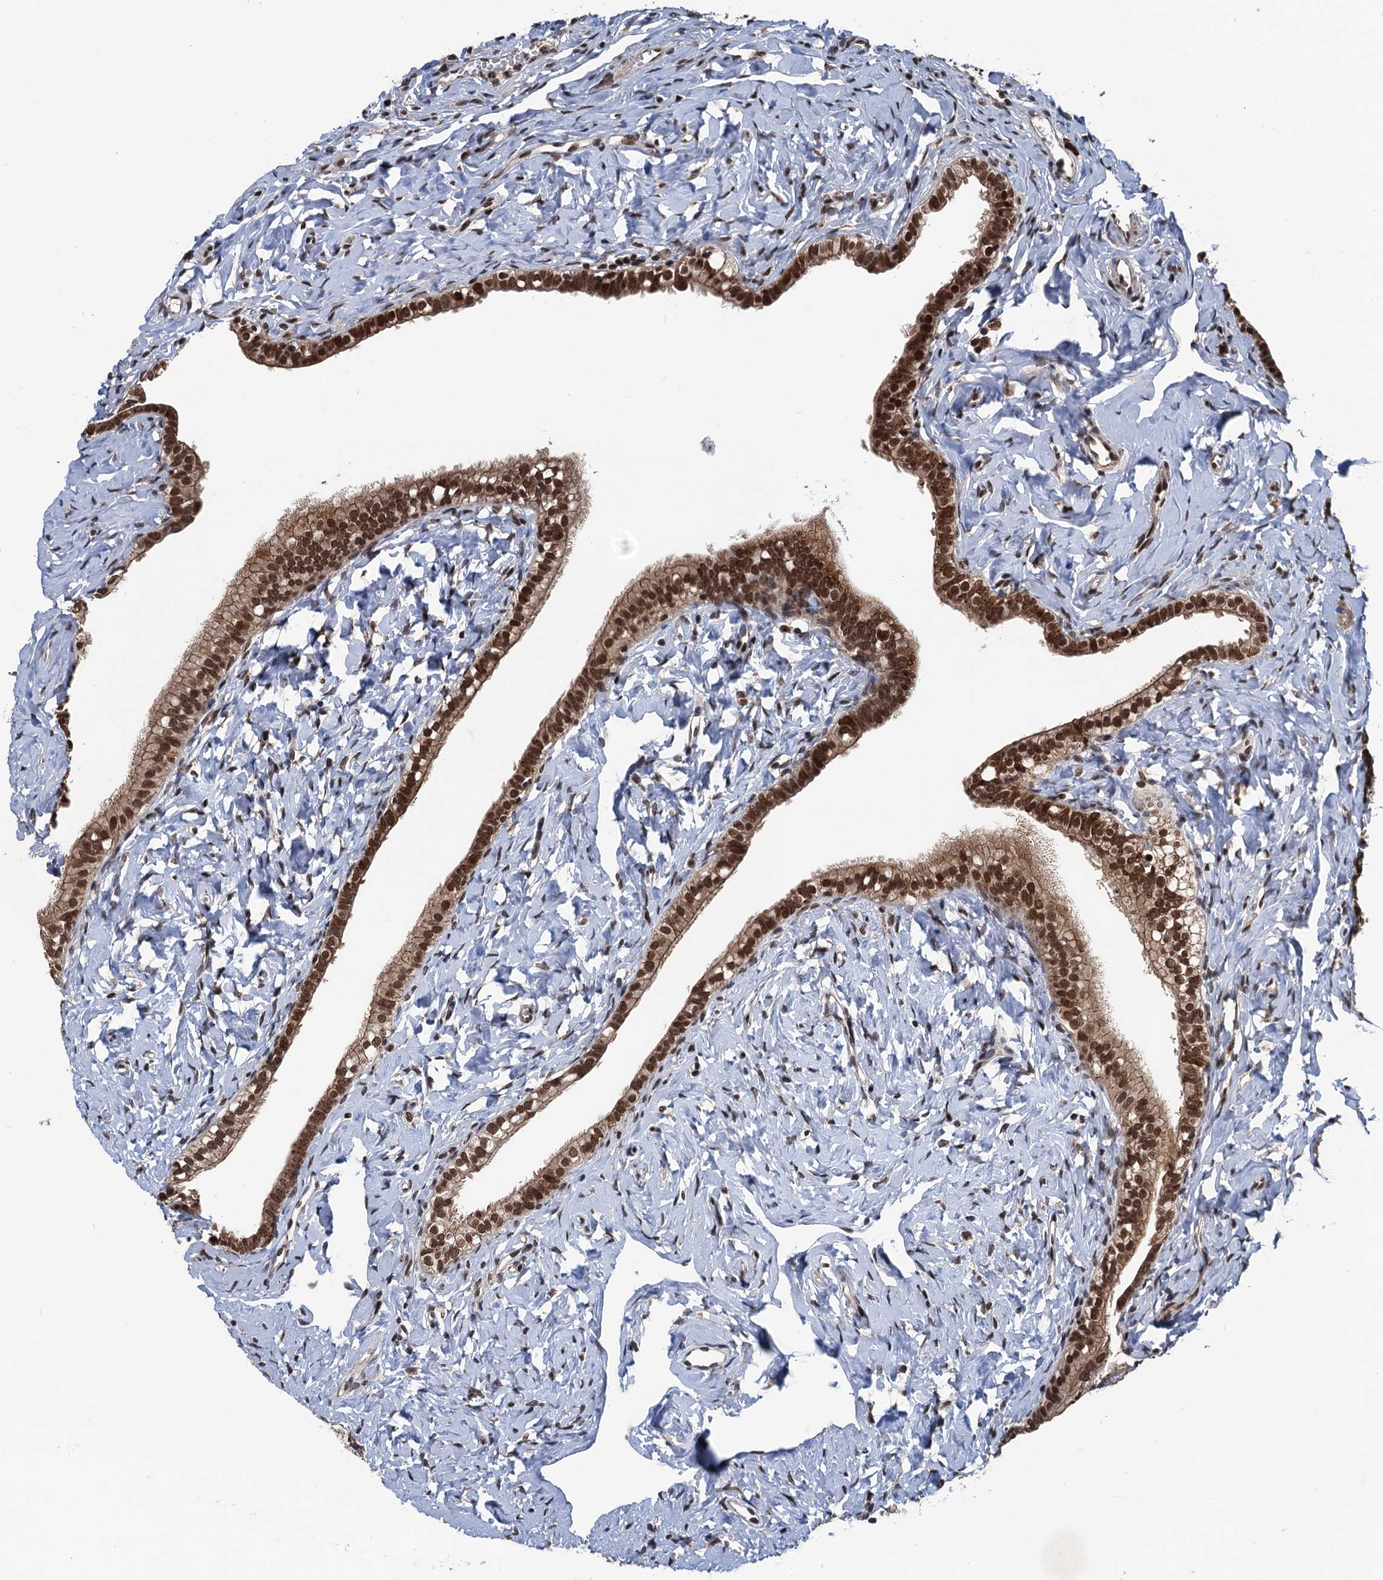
{"staining": {"intensity": "strong", "quantity": ">75%", "location": "nuclear"}, "tissue": "fallopian tube", "cell_type": "Glandular cells", "image_type": "normal", "snomed": [{"axis": "morphology", "description": "Normal tissue, NOS"}, {"axis": "topography", "description": "Fallopian tube"}], "caption": "Immunohistochemistry histopathology image of benign fallopian tube: human fallopian tube stained using immunohistochemistry exhibits high levels of strong protein expression localized specifically in the nuclear of glandular cells, appearing as a nuclear brown color.", "gene": "RASSF4", "patient": {"sex": "female", "age": 66}}